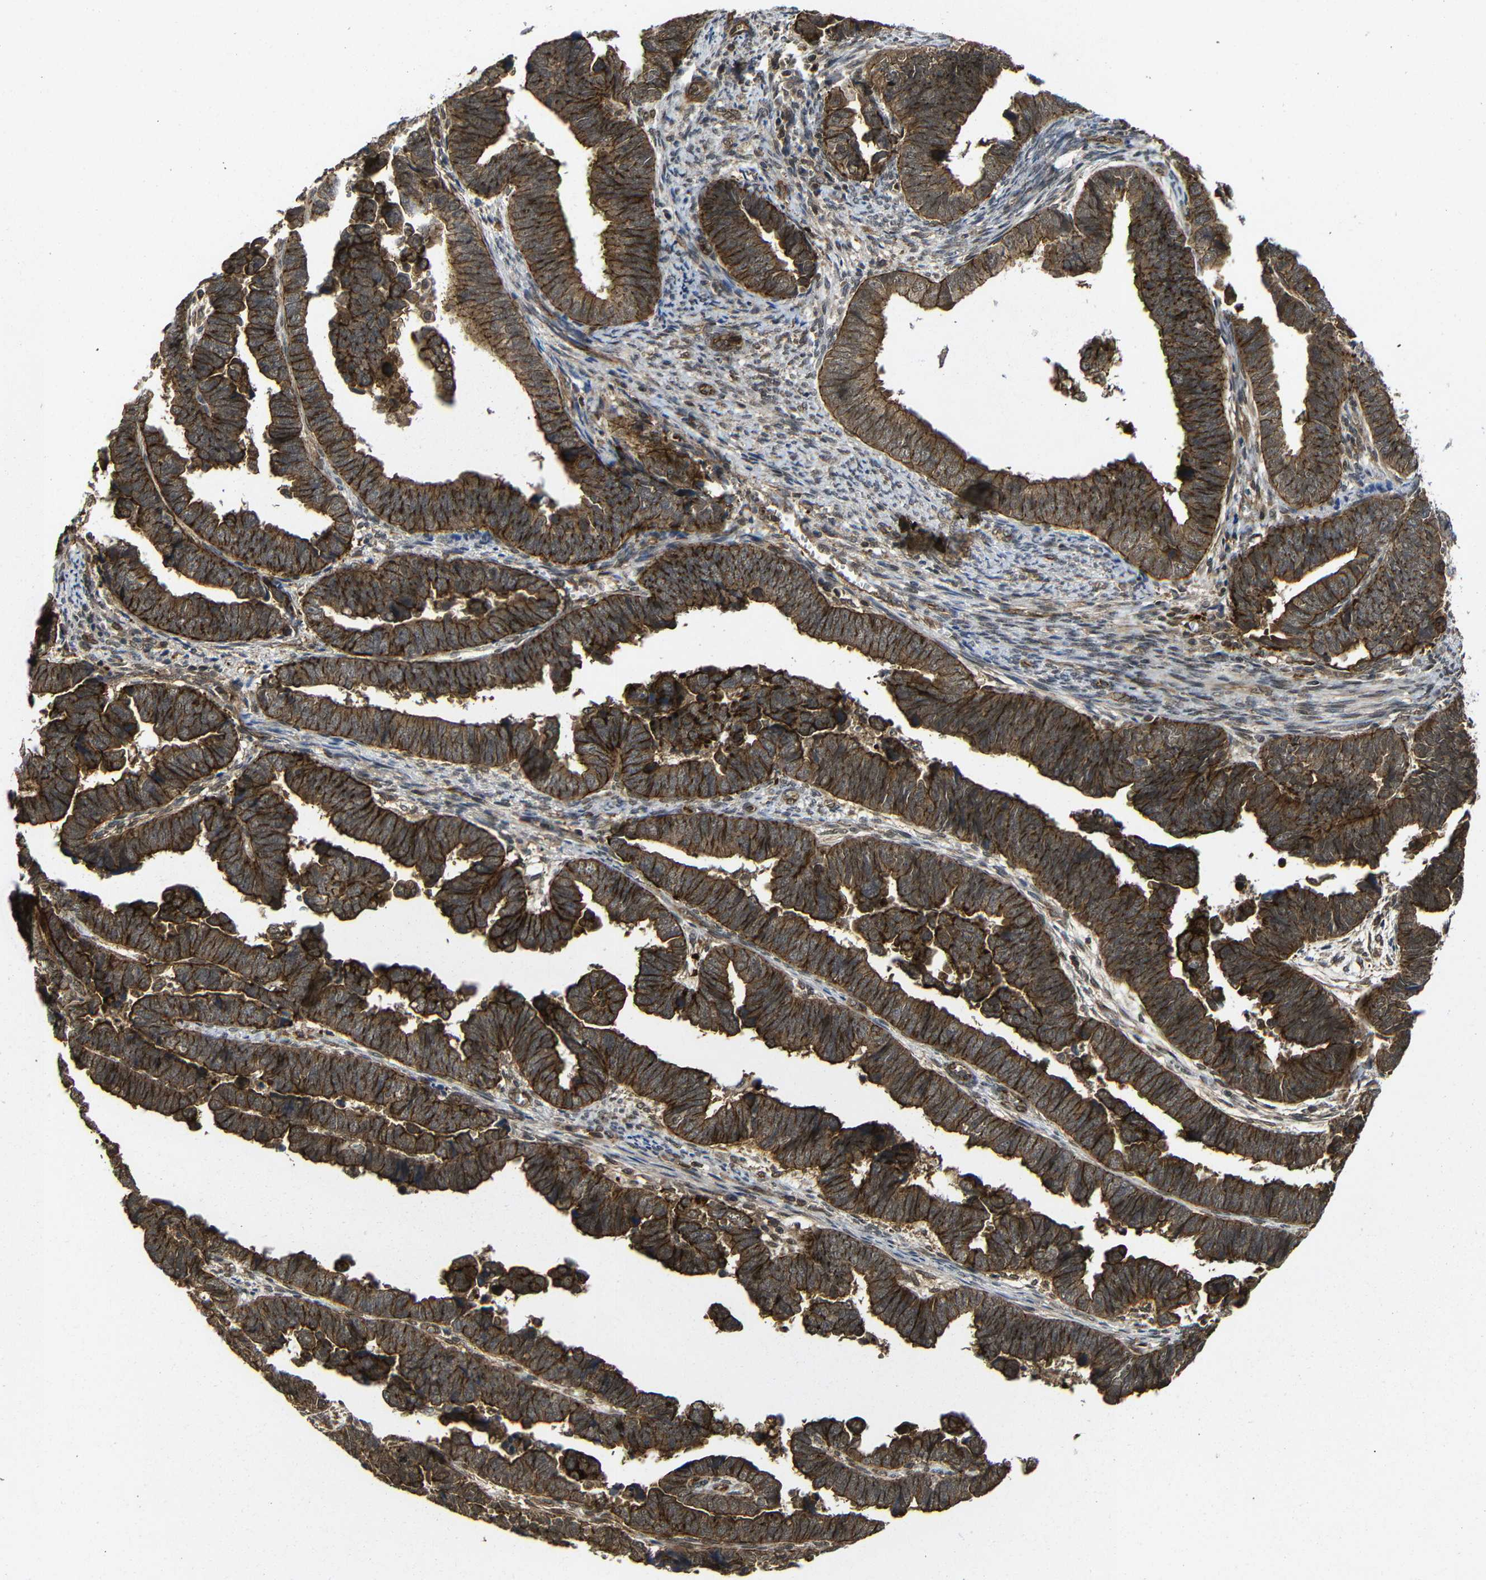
{"staining": {"intensity": "strong", "quantity": ">75%", "location": "cytoplasmic/membranous"}, "tissue": "endometrial cancer", "cell_type": "Tumor cells", "image_type": "cancer", "snomed": [{"axis": "morphology", "description": "Adenocarcinoma, NOS"}, {"axis": "topography", "description": "Endometrium"}], "caption": "Tumor cells exhibit strong cytoplasmic/membranous expression in approximately >75% of cells in endometrial cancer.", "gene": "NANOS1", "patient": {"sex": "female", "age": 75}}